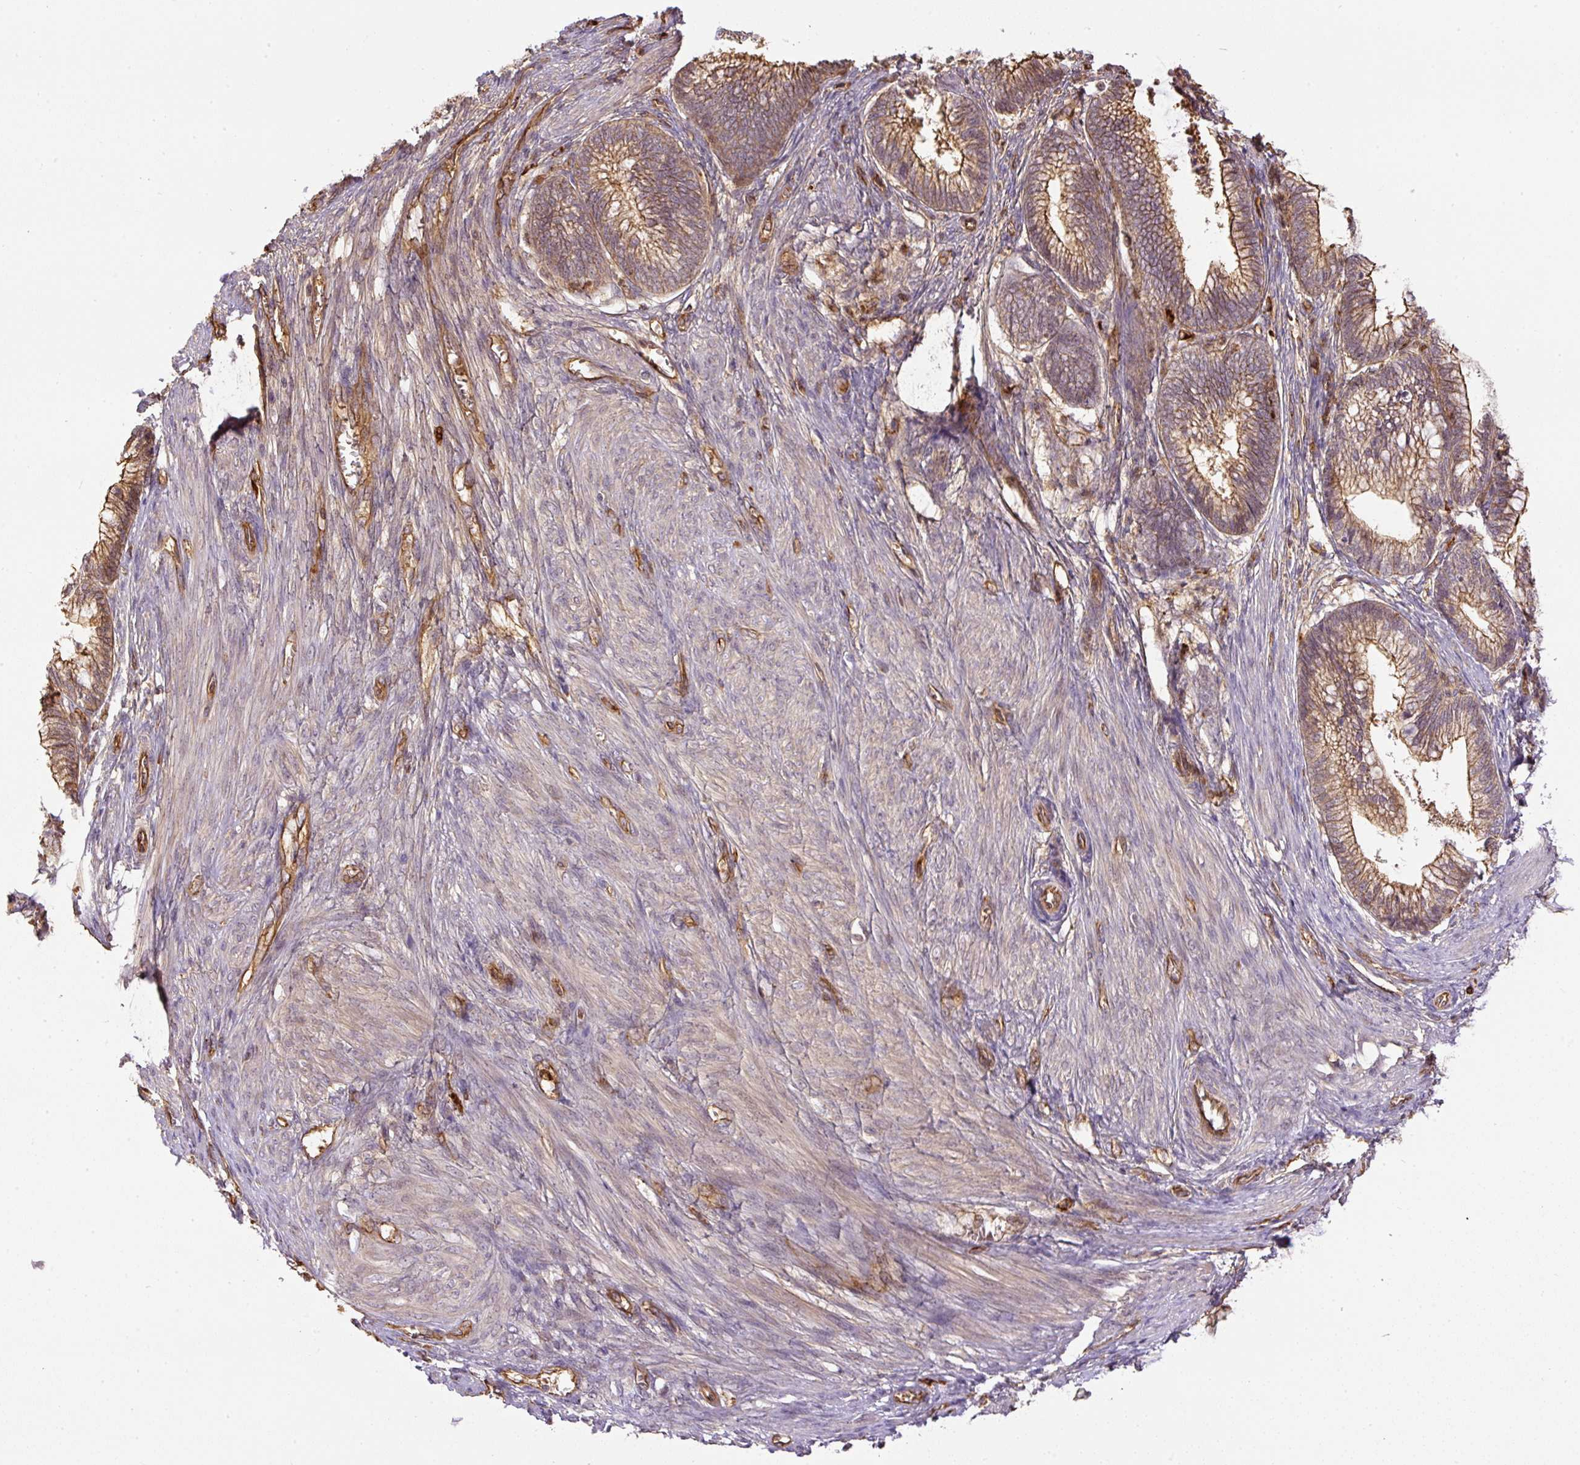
{"staining": {"intensity": "moderate", "quantity": ">75%", "location": "cytoplasmic/membranous"}, "tissue": "cervical cancer", "cell_type": "Tumor cells", "image_type": "cancer", "snomed": [{"axis": "morphology", "description": "Adenocarcinoma, NOS"}, {"axis": "topography", "description": "Cervix"}], "caption": "This histopathology image reveals IHC staining of cervical adenocarcinoma, with medium moderate cytoplasmic/membranous expression in about >75% of tumor cells.", "gene": "B3GALT5", "patient": {"sex": "female", "age": 44}}